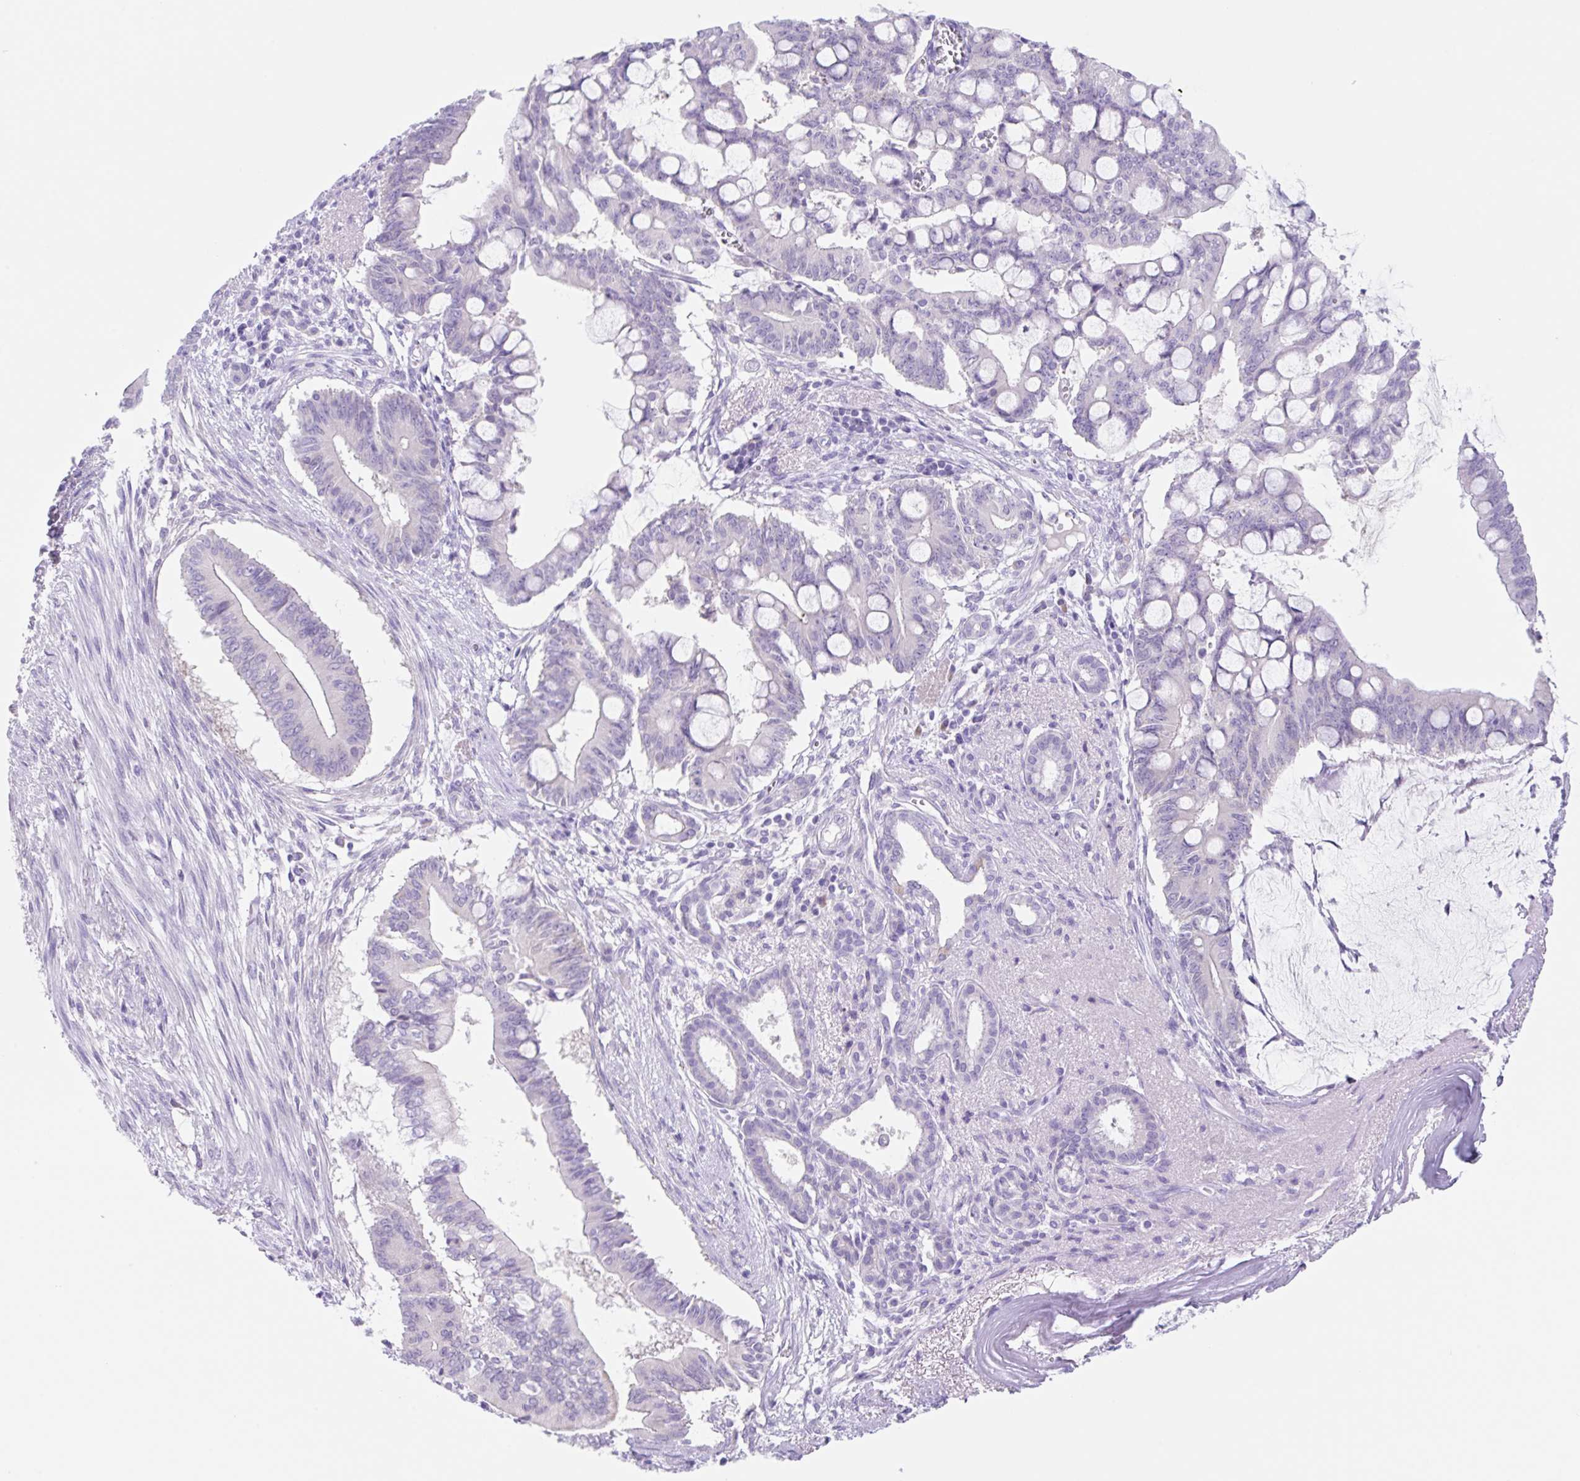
{"staining": {"intensity": "negative", "quantity": "none", "location": "none"}, "tissue": "pancreatic cancer", "cell_type": "Tumor cells", "image_type": "cancer", "snomed": [{"axis": "morphology", "description": "Adenocarcinoma, NOS"}, {"axis": "topography", "description": "Pancreas"}], "caption": "Immunohistochemistry (IHC) histopathology image of neoplastic tissue: human pancreatic adenocarcinoma stained with DAB shows no significant protein staining in tumor cells.", "gene": "KLK8", "patient": {"sex": "male", "age": 68}}